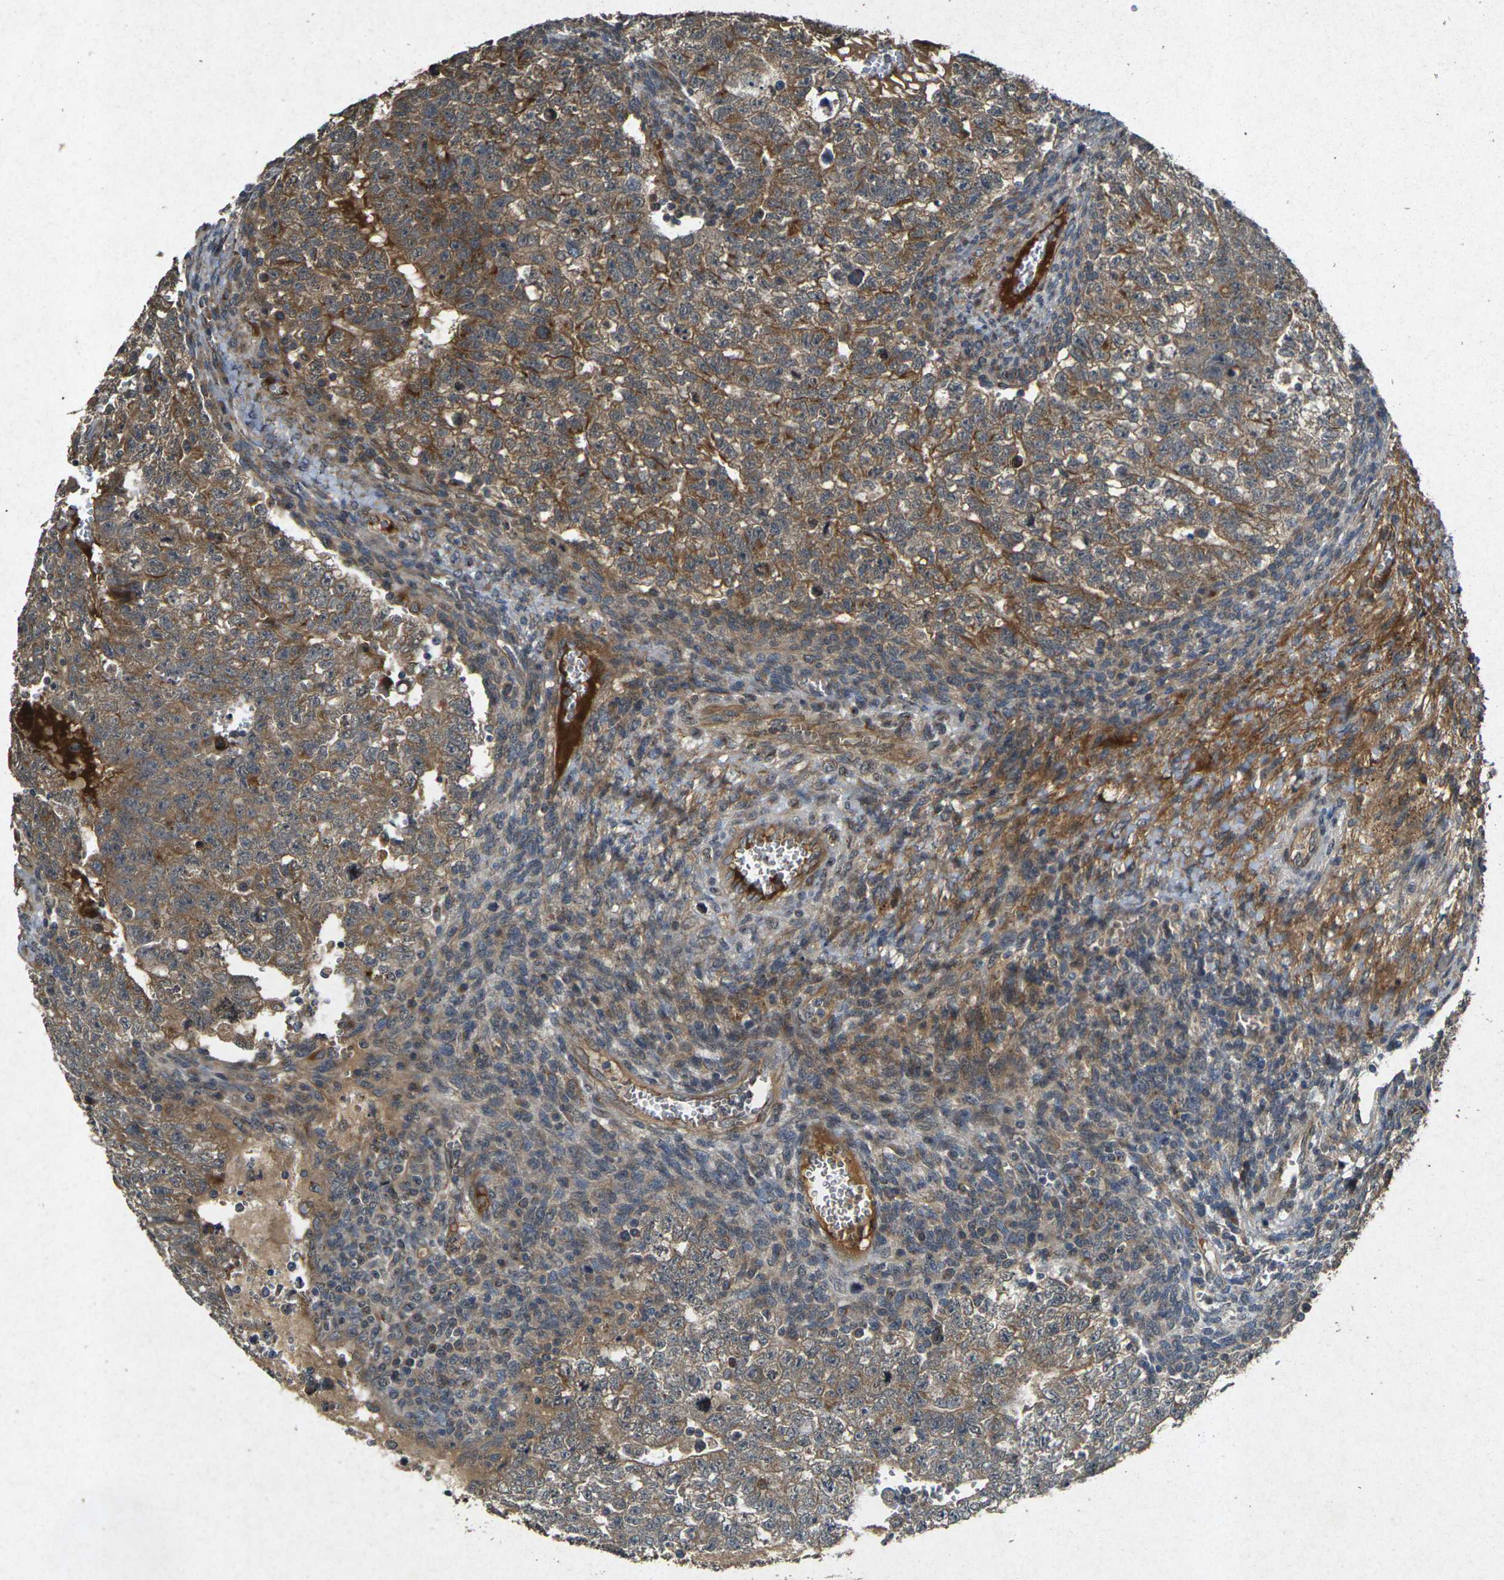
{"staining": {"intensity": "moderate", "quantity": ">75%", "location": "cytoplasmic/membranous"}, "tissue": "testis cancer", "cell_type": "Tumor cells", "image_type": "cancer", "snomed": [{"axis": "morphology", "description": "Seminoma, NOS"}, {"axis": "morphology", "description": "Carcinoma, Embryonal, NOS"}, {"axis": "topography", "description": "Testis"}], "caption": "High-magnification brightfield microscopy of testis embryonal carcinoma stained with DAB (3,3'-diaminobenzidine) (brown) and counterstained with hematoxylin (blue). tumor cells exhibit moderate cytoplasmic/membranous staining is seen in approximately>75% of cells. The protein of interest is shown in brown color, while the nuclei are stained blue.", "gene": "RGMA", "patient": {"sex": "male", "age": 38}}